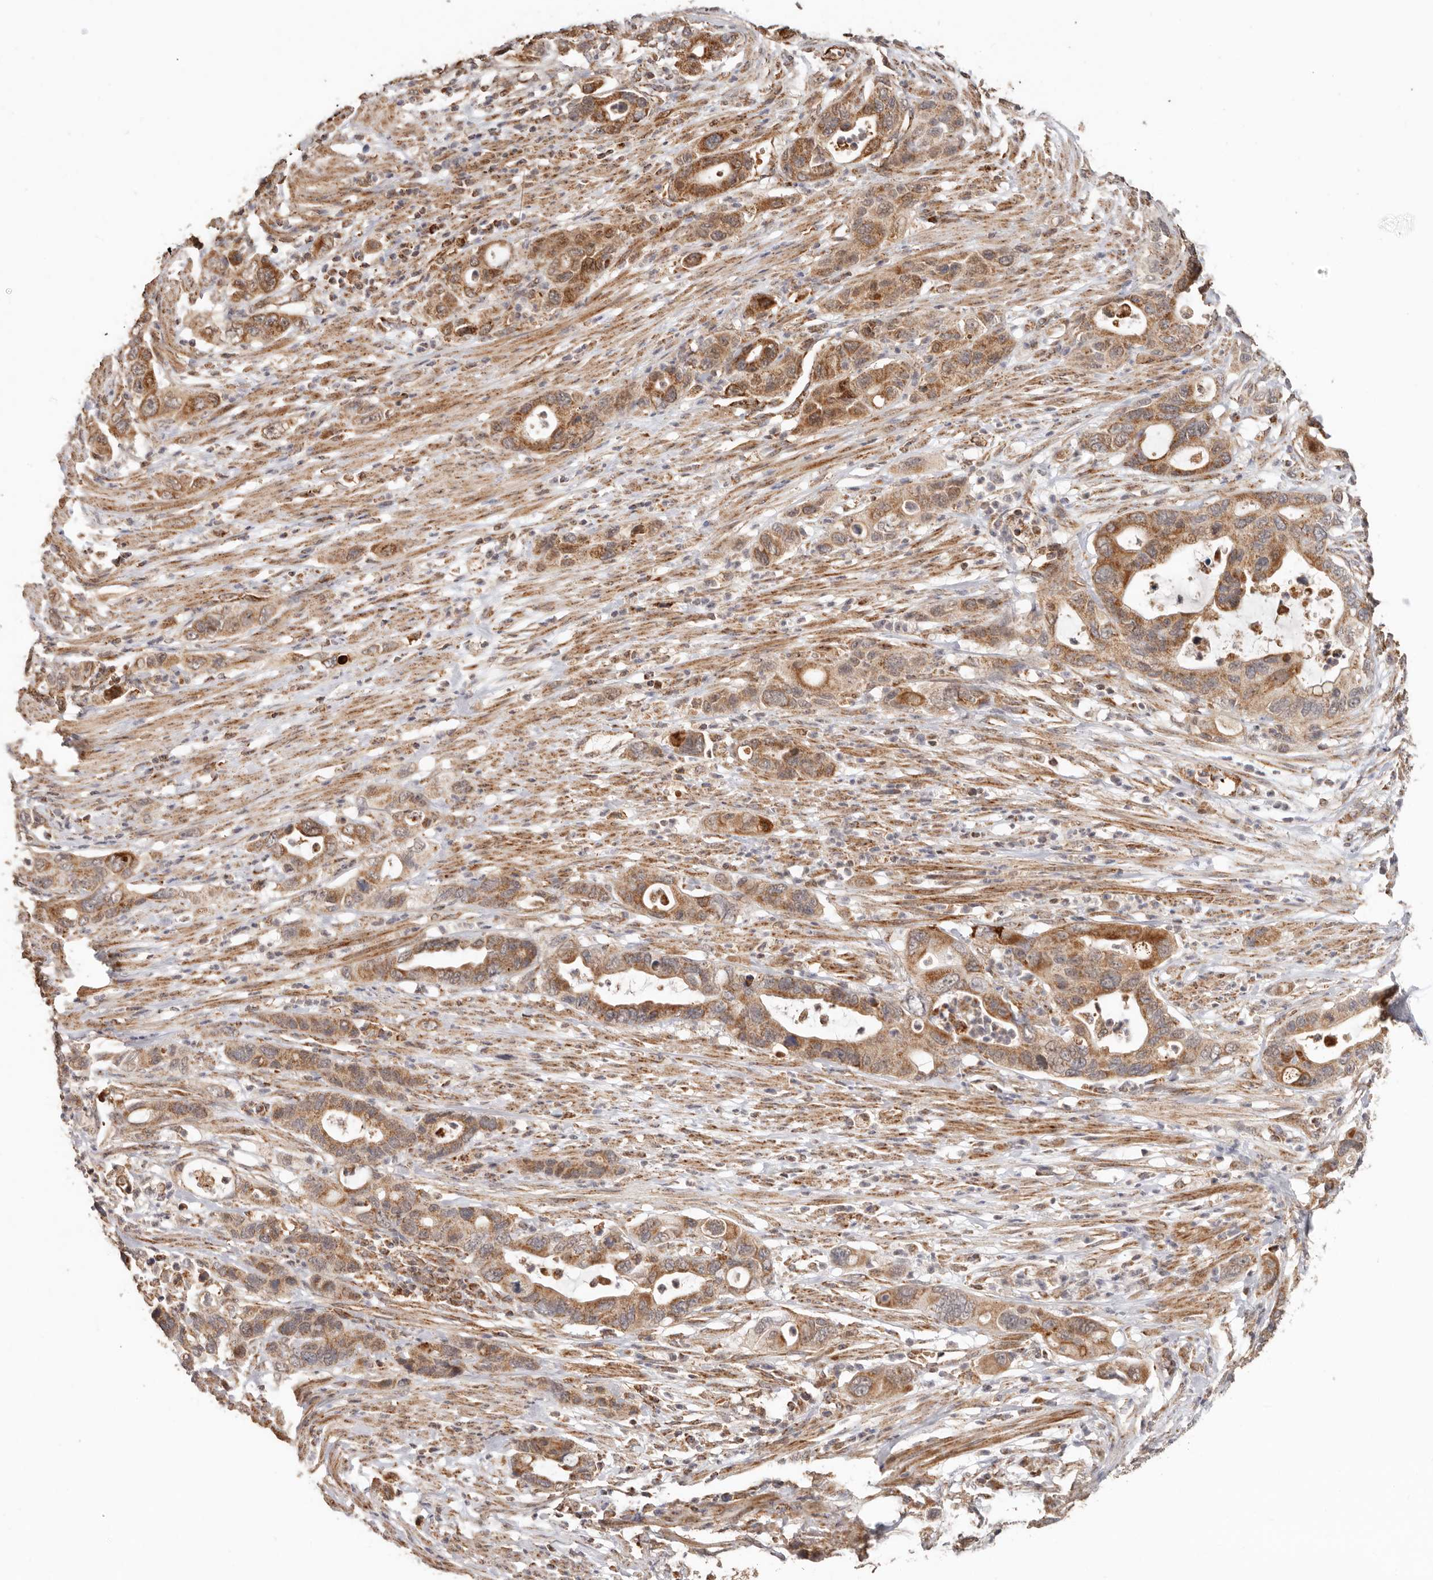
{"staining": {"intensity": "strong", "quantity": ">75%", "location": "cytoplasmic/membranous"}, "tissue": "pancreatic cancer", "cell_type": "Tumor cells", "image_type": "cancer", "snomed": [{"axis": "morphology", "description": "Adenocarcinoma, NOS"}, {"axis": "topography", "description": "Pancreas"}], "caption": "An immunohistochemistry micrograph of tumor tissue is shown. Protein staining in brown highlights strong cytoplasmic/membranous positivity in adenocarcinoma (pancreatic) within tumor cells.", "gene": "NDUFB11", "patient": {"sex": "female", "age": 71}}